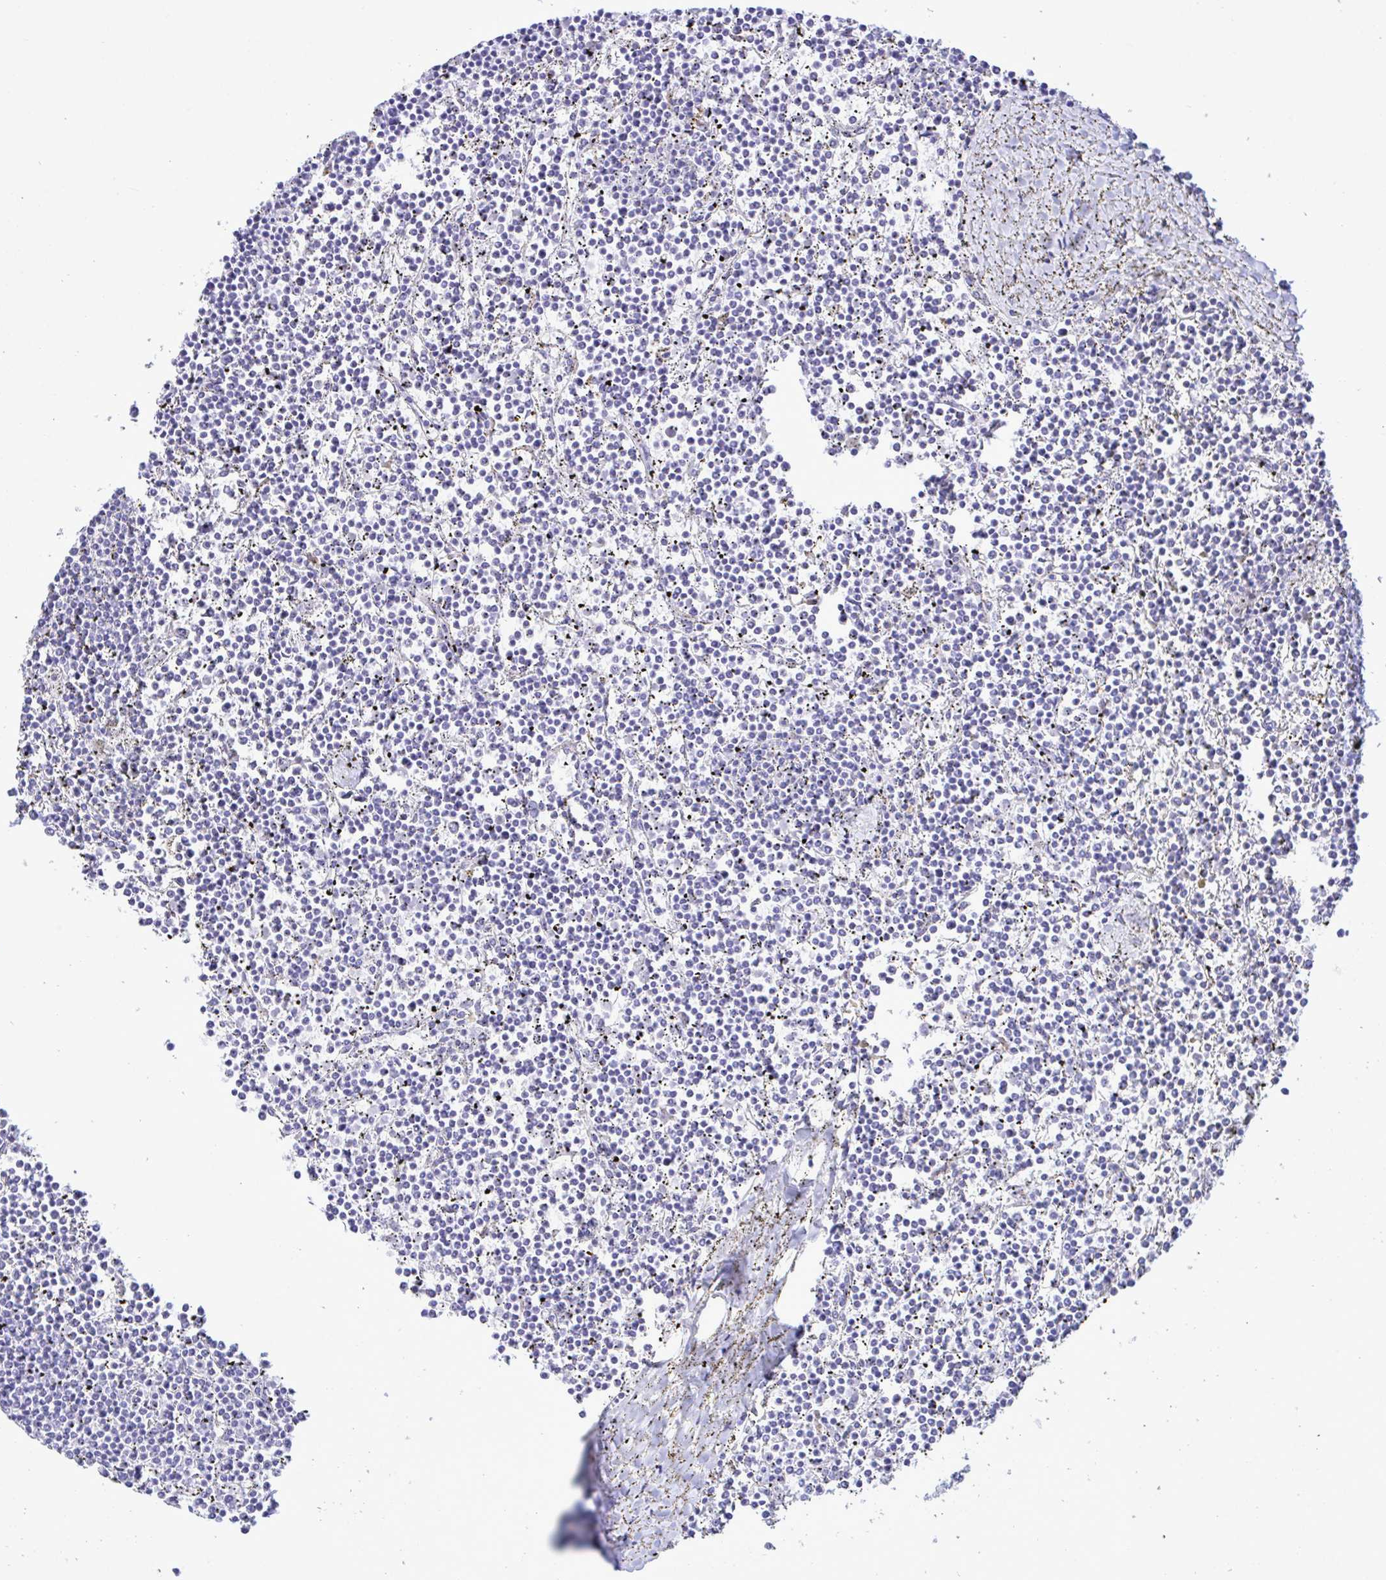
{"staining": {"intensity": "negative", "quantity": "none", "location": "none"}, "tissue": "lymphoma", "cell_type": "Tumor cells", "image_type": "cancer", "snomed": [{"axis": "morphology", "description": "Malignant lymphoma, non-Hodgkin's type, Low grade"}, {"axis": "topography", "description": "Spleen"}], "caption": "Photomicrograph shows no protein staining in tumor cells of malignant lymphoma, non-Hodgkin's type (low-grade) tissue. (DAB (3,3'-diaminobenzidine) immunohistochemistry (IHC), high magnification).", "gene": "SELENOV", "patient": {"sex": "female", "age": 19}}